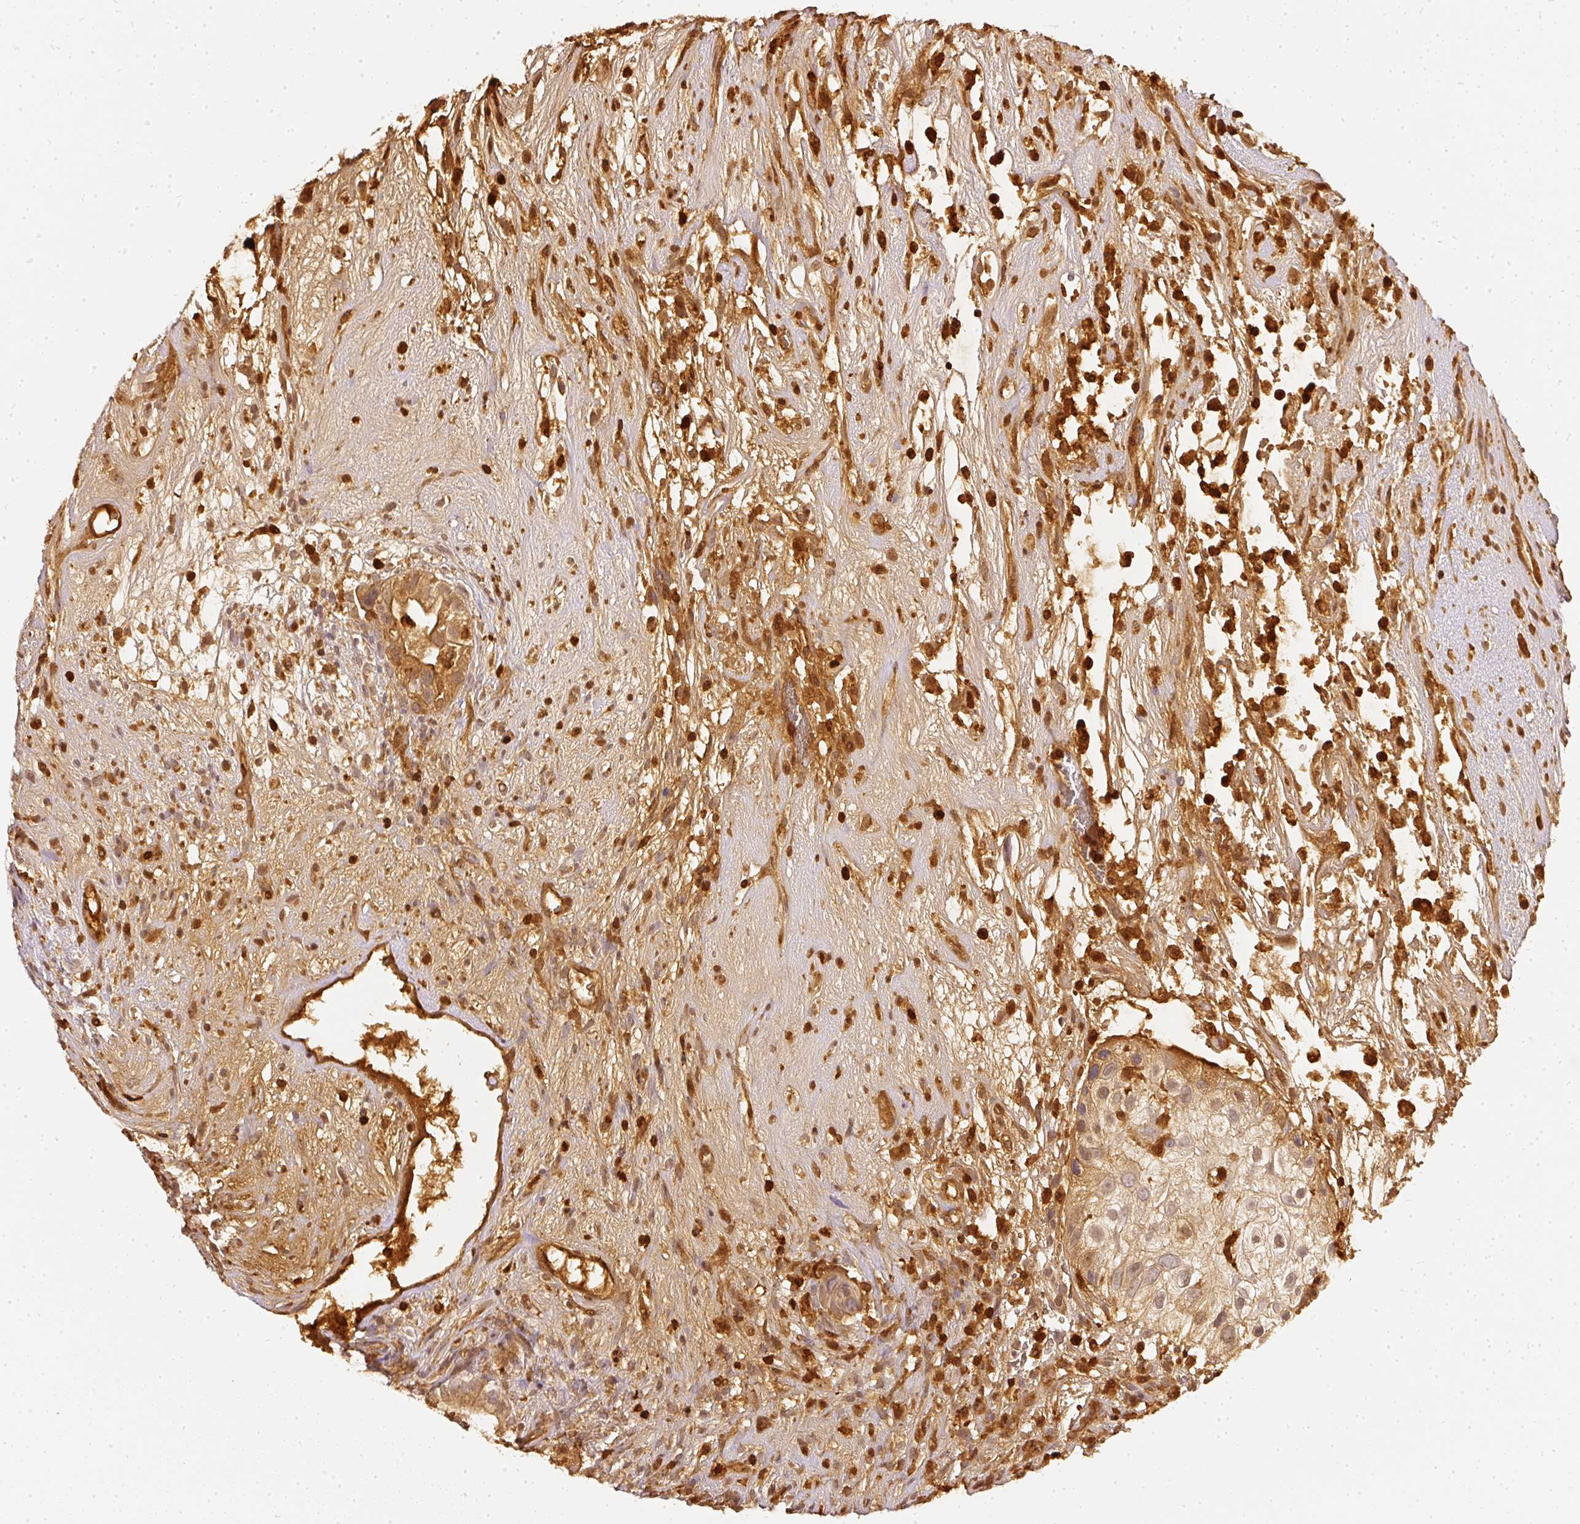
{"staining": {"intensity": "weak", "quantity": ">75%", "location": "cytoplasmic/membranous"}, "tissue": "testis cancer", "cell_type": "Tumor cells", "image_type": "cancer", "snomed": [{"axis": "morphology", "description": "Seminoma, NOS"}, {"axis": "morphology", "description": "Carcinoma, Embryonal, NOS"}, {"axis": "topography", "description": "Testis"}], "caption": "Protein expression analysis of human testis seminoma reveals weak cytoplasmic/membranous positivity in about >75% of tumor cells.", "gene": "PFN1", "patient": {"sex": "male", "age": 41}}